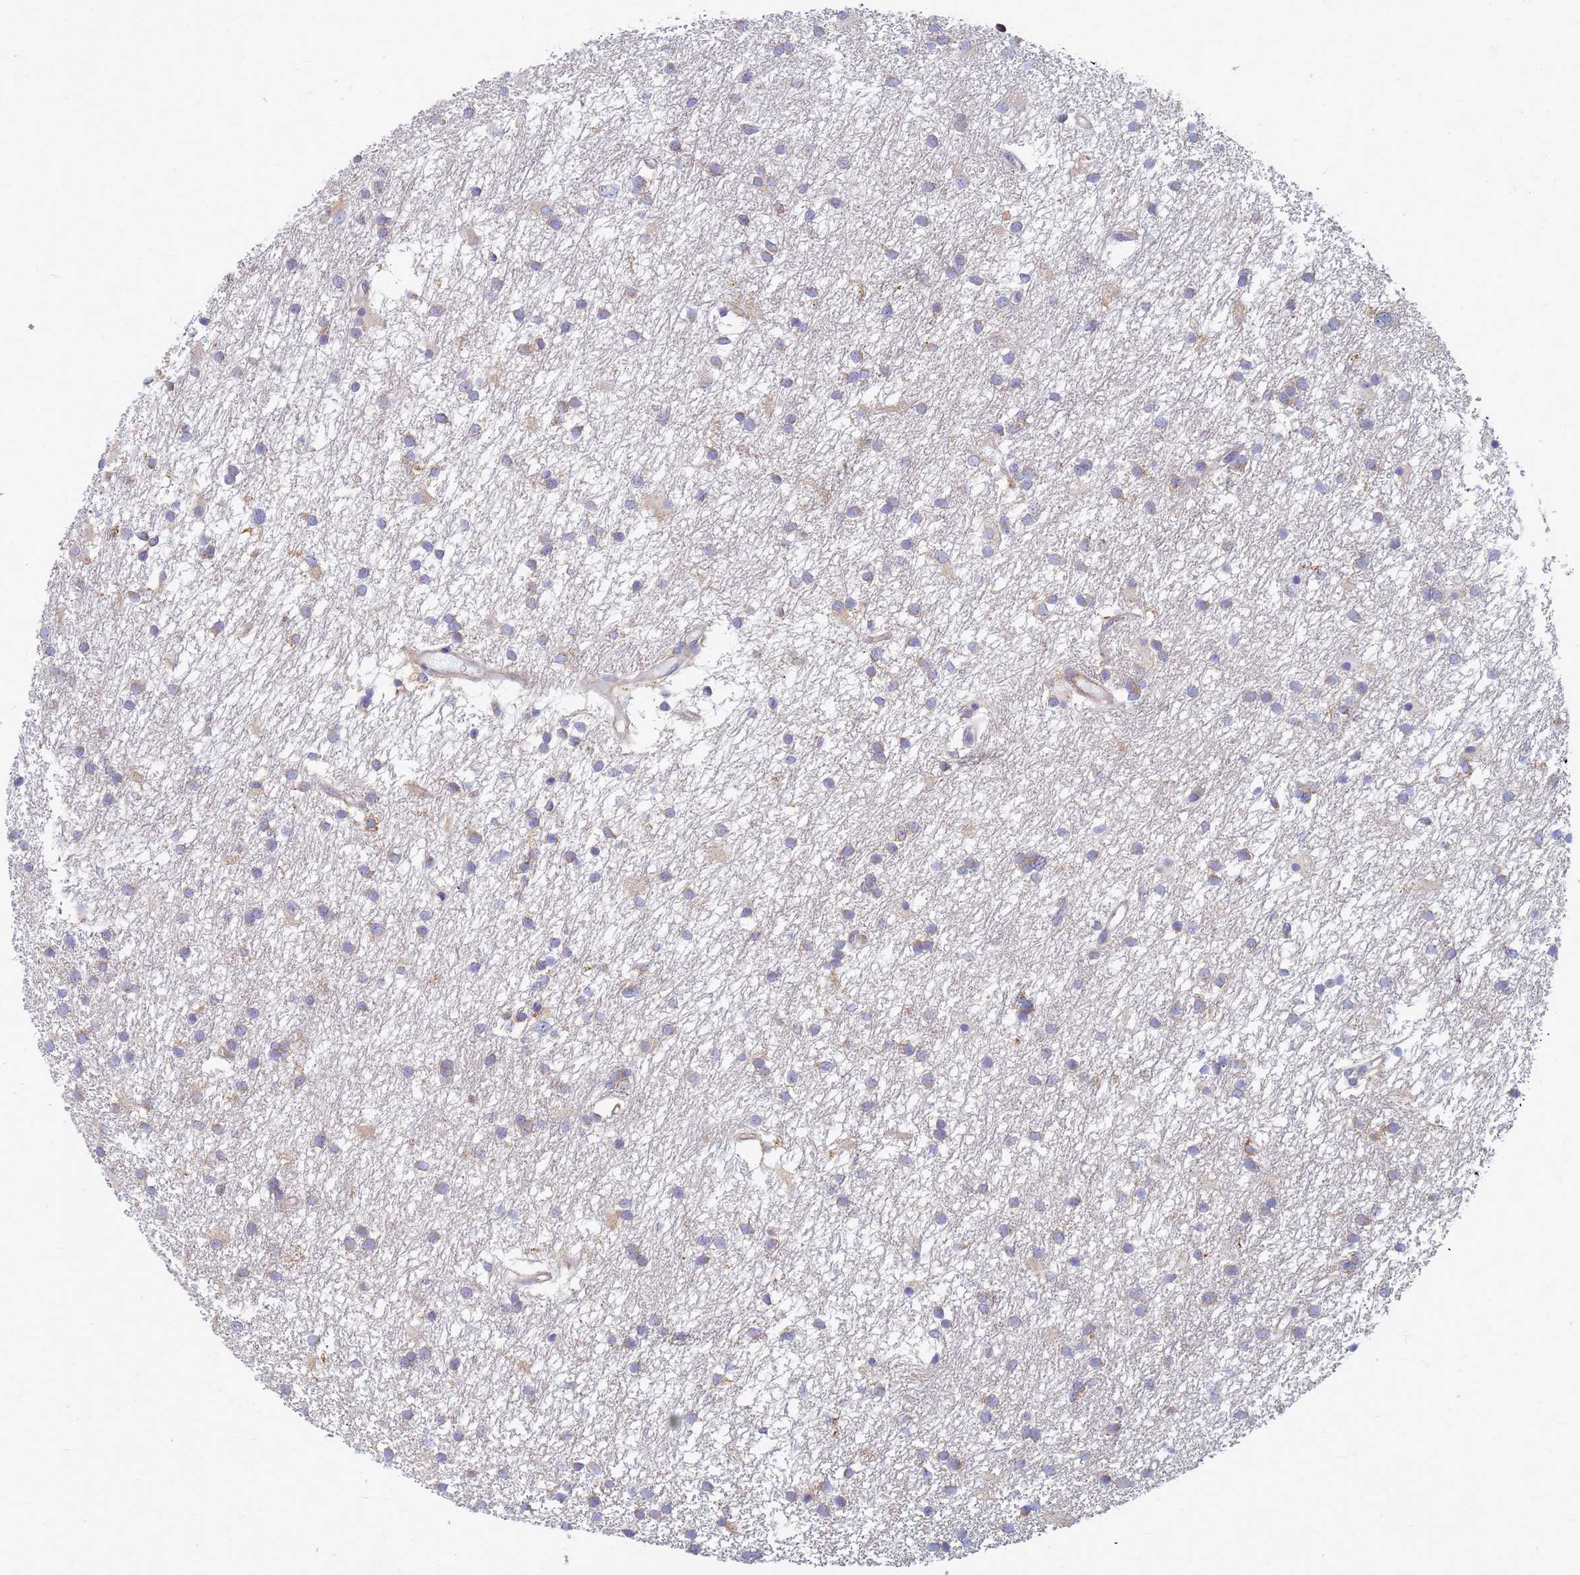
{"staining": {"intensity": "weak", "quantity": "25%-75%", "location": "cytoplasmic/membranous"}, "tissue": "glioma", "cell_type": "Tumor cells", "image_type": "cancer", "snomed": [{"axis": "morphology", "description": "Glioma, malignant, High grade"}, {"axis": "topography", "description": "Brain"}], "caption": "The micrograph displays immunohistochemical staining of malignant glioma (high-grade). There is weak cytoplasmic/membranous expression is seen in about 25%-75% of tumor cells. Using DAB (3,3'-diaminobenzidine) (brown) and hematoxylin (blue) stains, captured at high magnification using brightfield microscopy.", "gene": "EEA1", "patient": {"sex": "male", "age": 77}}